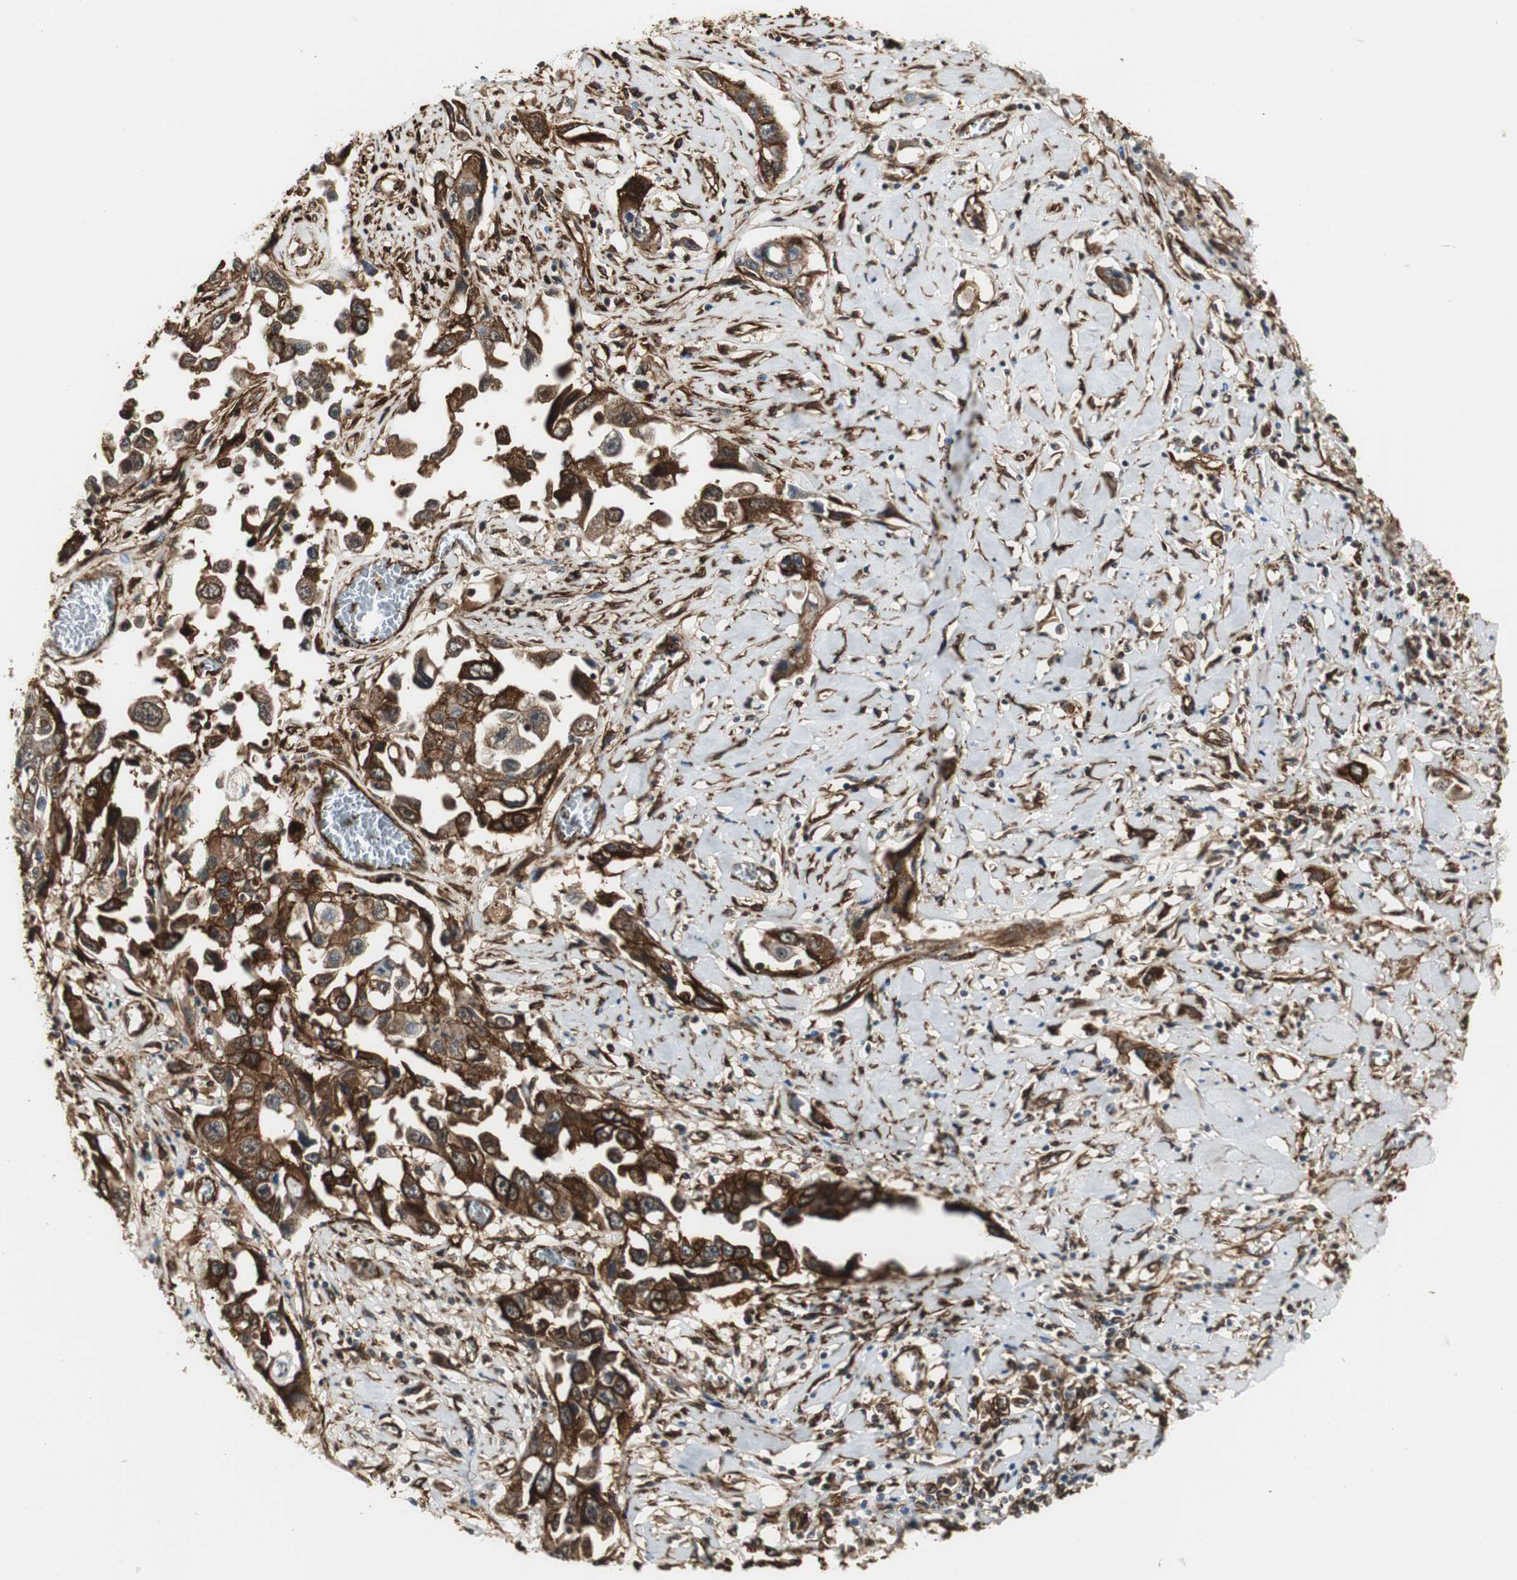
{"staining": {"intensity": "strong", "quantity": ">75%", "location": "cytoplasmic/membranous"}, "tissue": "lung cancer", "cell_type": "Tumor cells", "image_type": "cancer", "snomed": [{"axis": "morphology", "description": "Squamous cell carcinoma, NOS"}, {"axis": "topography", "description": "Lung"}], "caption": "Lung cancer was stained to show a protein in brown. There is high levels of strong cytoplasmic/membranous positivity in approximately >75% of tumor cells.", "gene": "PTPN11", "patient": {"sex": "male", "age": 71}}